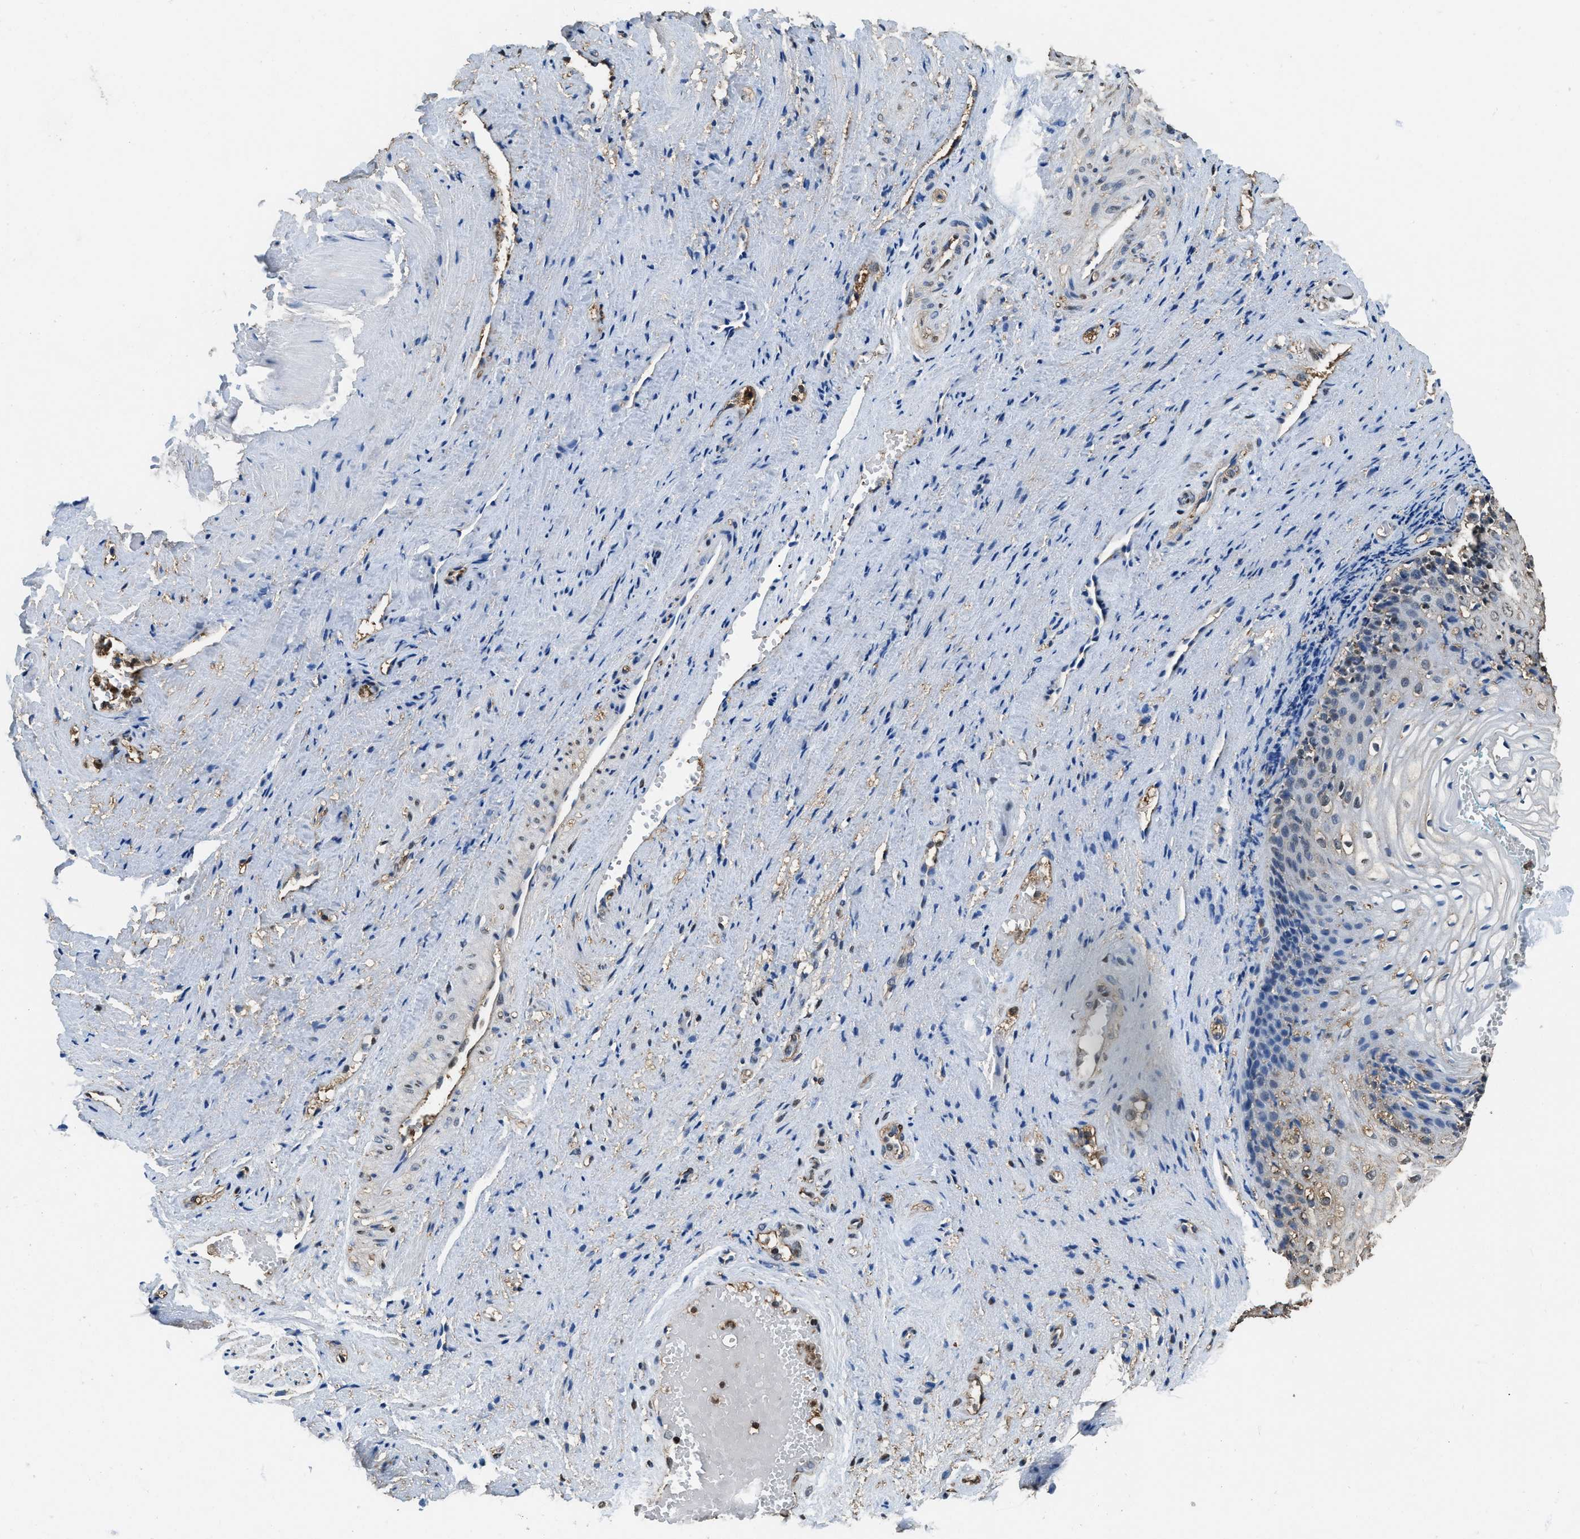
{"staining": {"intensity": "moderate", "quantity": "25%-75%", "location": "nuclear"}, "tissue": "vagina", "cell_type": "Squamous epithelial cells", "image_type": "normal", "snomed": [{"axis": "morphology", "description": "Normal tissue, NOS"}, {"axis": "topography", "description": "Vagina"}], "caption": "Brown immunohistochemical staining in benign vagina reveals moderate nuclear staining in about 25%-75% of squamous epithelial cells.", "gene": "GAPDH", "patient": {"sex": "female", "age": 34}}